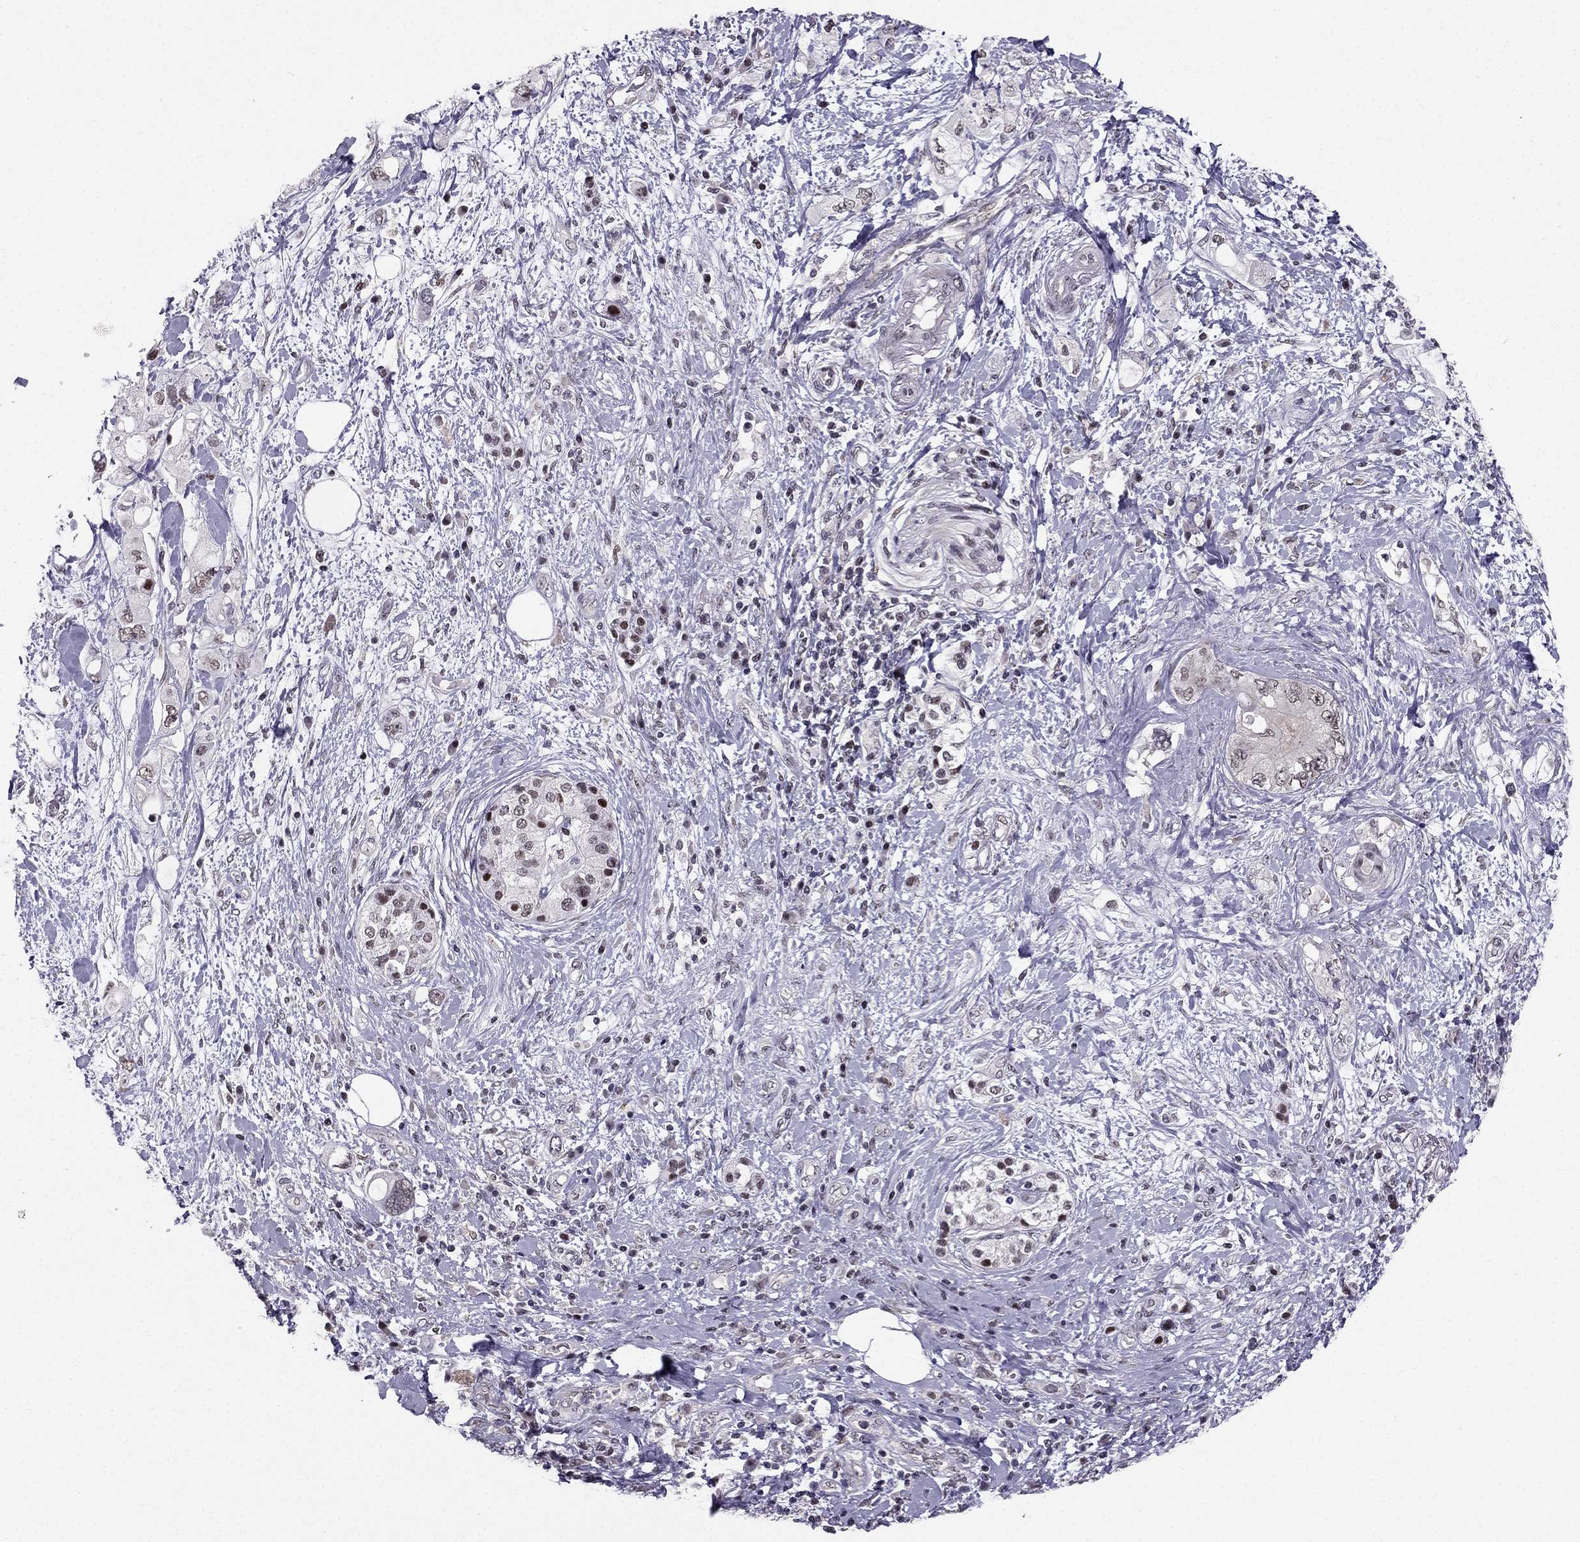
{"staining": {"intensity": "negative", "quantity": "none", "location": "none"}, "tissue": "pancreatic cancer", "cell_type": "Tumor cells", "image_type": "cancer", "snomed": [{"axis": "morphology", "description": "Adenocarcinoma, NOS"}, {"axis": "topography", "description": "Pancreas"}], "caption": "Immunohistochemistry (IHC) of human pancreatic cancer (adenocarcinoma) demonstrates no expression in tumor cells.", "gene": "RPRD2", "patient": {"sex": "female", "age": 56}}